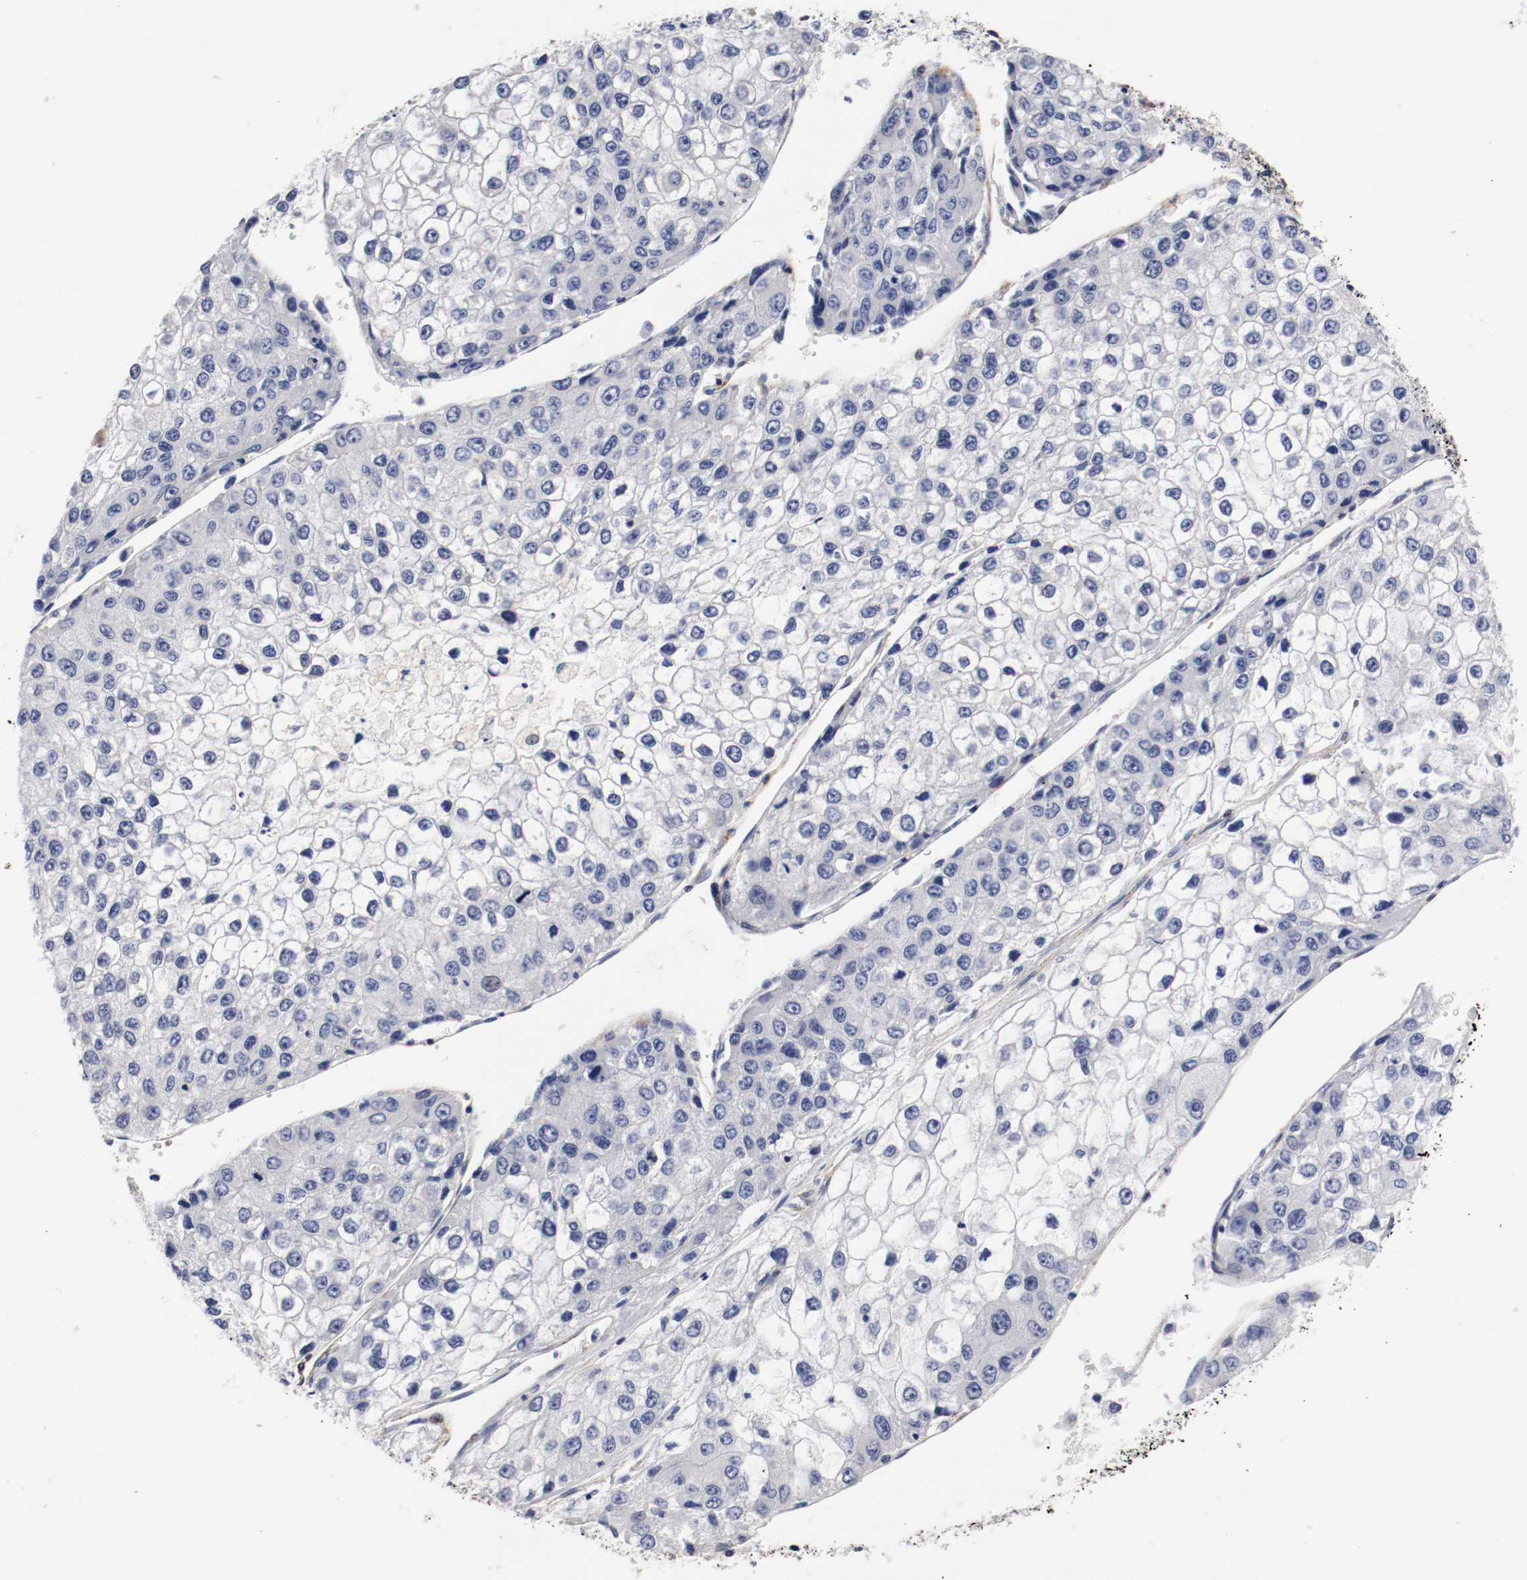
{"staining": {"intensity": "negative", "quantity": "none", "location": "none"}, "tissue": "liver cancer", "cell_type": "Tumor cells", "image_type": "cancer", "snomed": [{"axis": "morphology", "description": "Carcinoma, Hepatocellular, NOS"}, {"axis": "topography", "description": "Liver"}], "caption": "Immunohistochemistry (IHC) histopathology image of human liver cancer stained for a protein (brown), which exhibits no expression in tumor cells.", "gene": "IFITM1", "patient": {"sex": "female", "age": 66}}